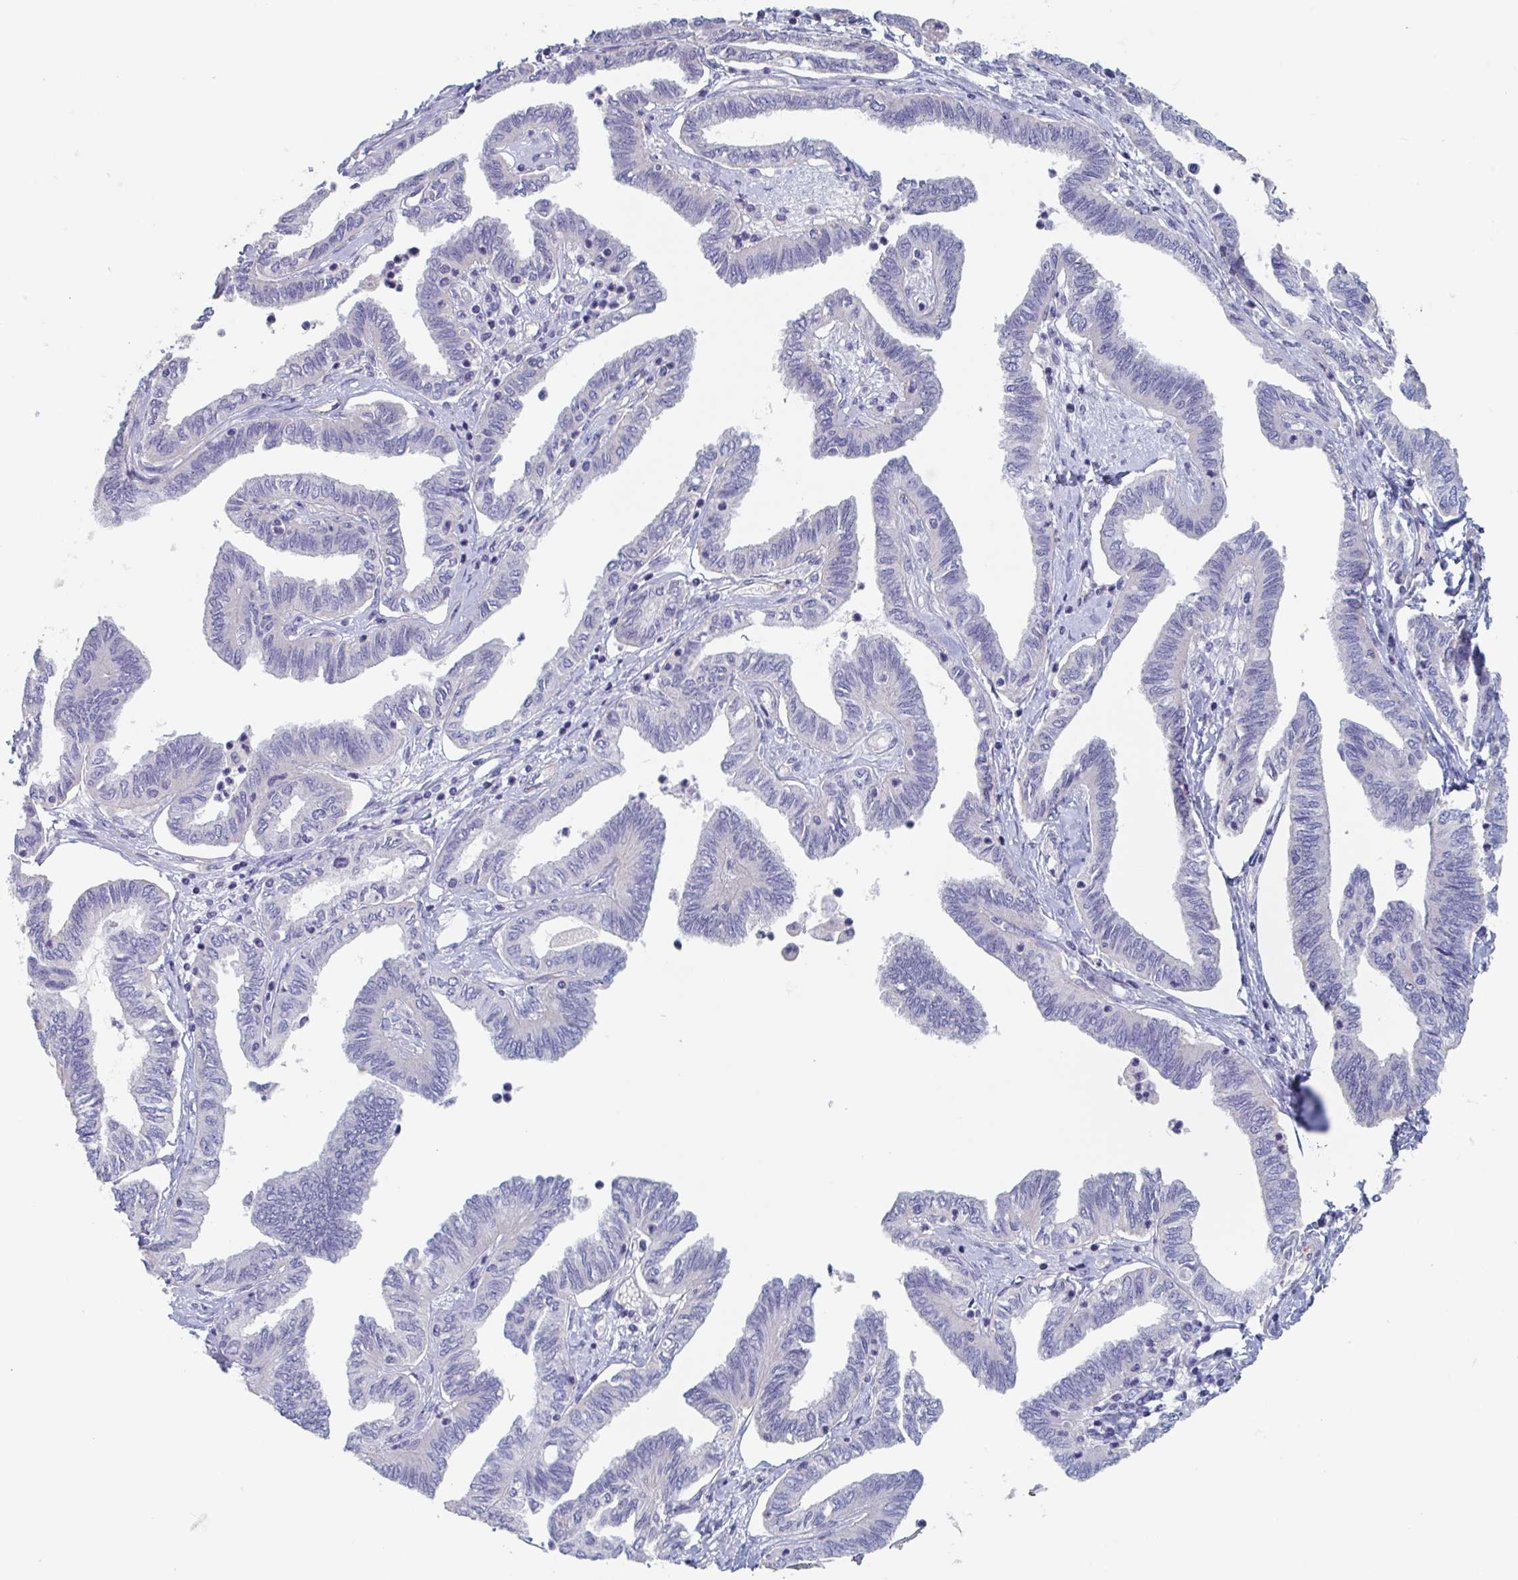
{"staining": {"intensity": "negative", "quantity": "none", "location": "none"}, "tissue": "ovarian cancer", "cell_type": "Tumor cells", "image_type": "cancer", "snomed": [{"axis": "morphology", "description": "Carcinoma, endometroid"}, {"axis": "topography", "description": "Ovary"}], "caption": "Immunohistochemical staining of ovarian cancer (endometroid carcinoma) reveals no significant positivity in tumor cells.", "gene": "ABHD16A", "patient": {"sex": "female", "age": 70}}